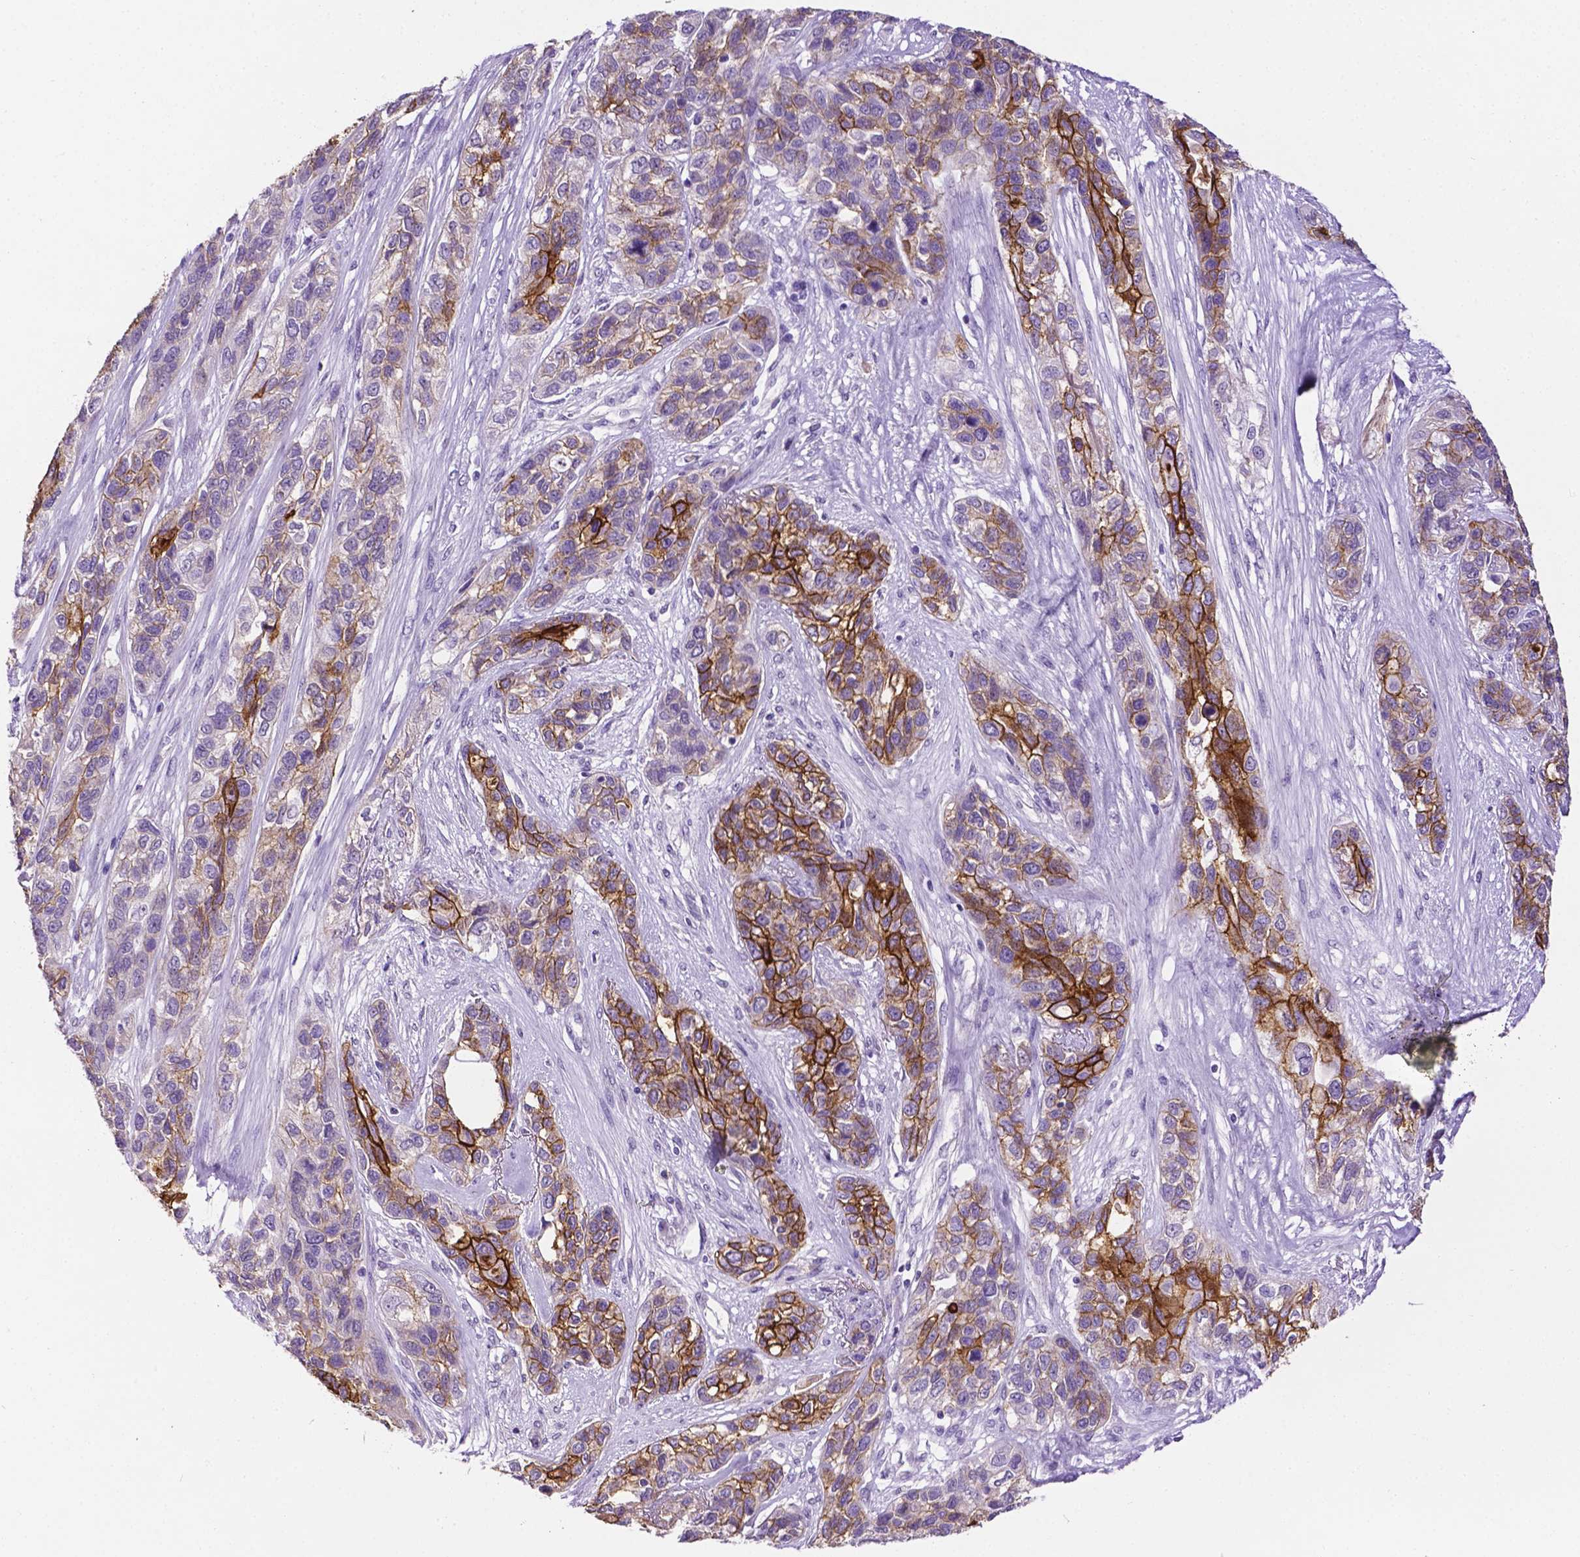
{"staining": {"intensity": "strong", "quantity": "25%-75%", "location": "cytoplasmic/membranous"}, "tissue": "lung cancer", "cell_type": "Tumor cells", "image_type": "cancer", "snomed": [{"axis": "morphology", "description": "Squamous cell carcinoma, NOS"}, {"axis": "topography", "description": "Lung"}], "caption": "Lung cancer stained for a protein displays strong cytoplasmic/membranous positivity in tumor cells.", "gene": "TACSTD2", "patient": {"sex": "female", "age": 70}}